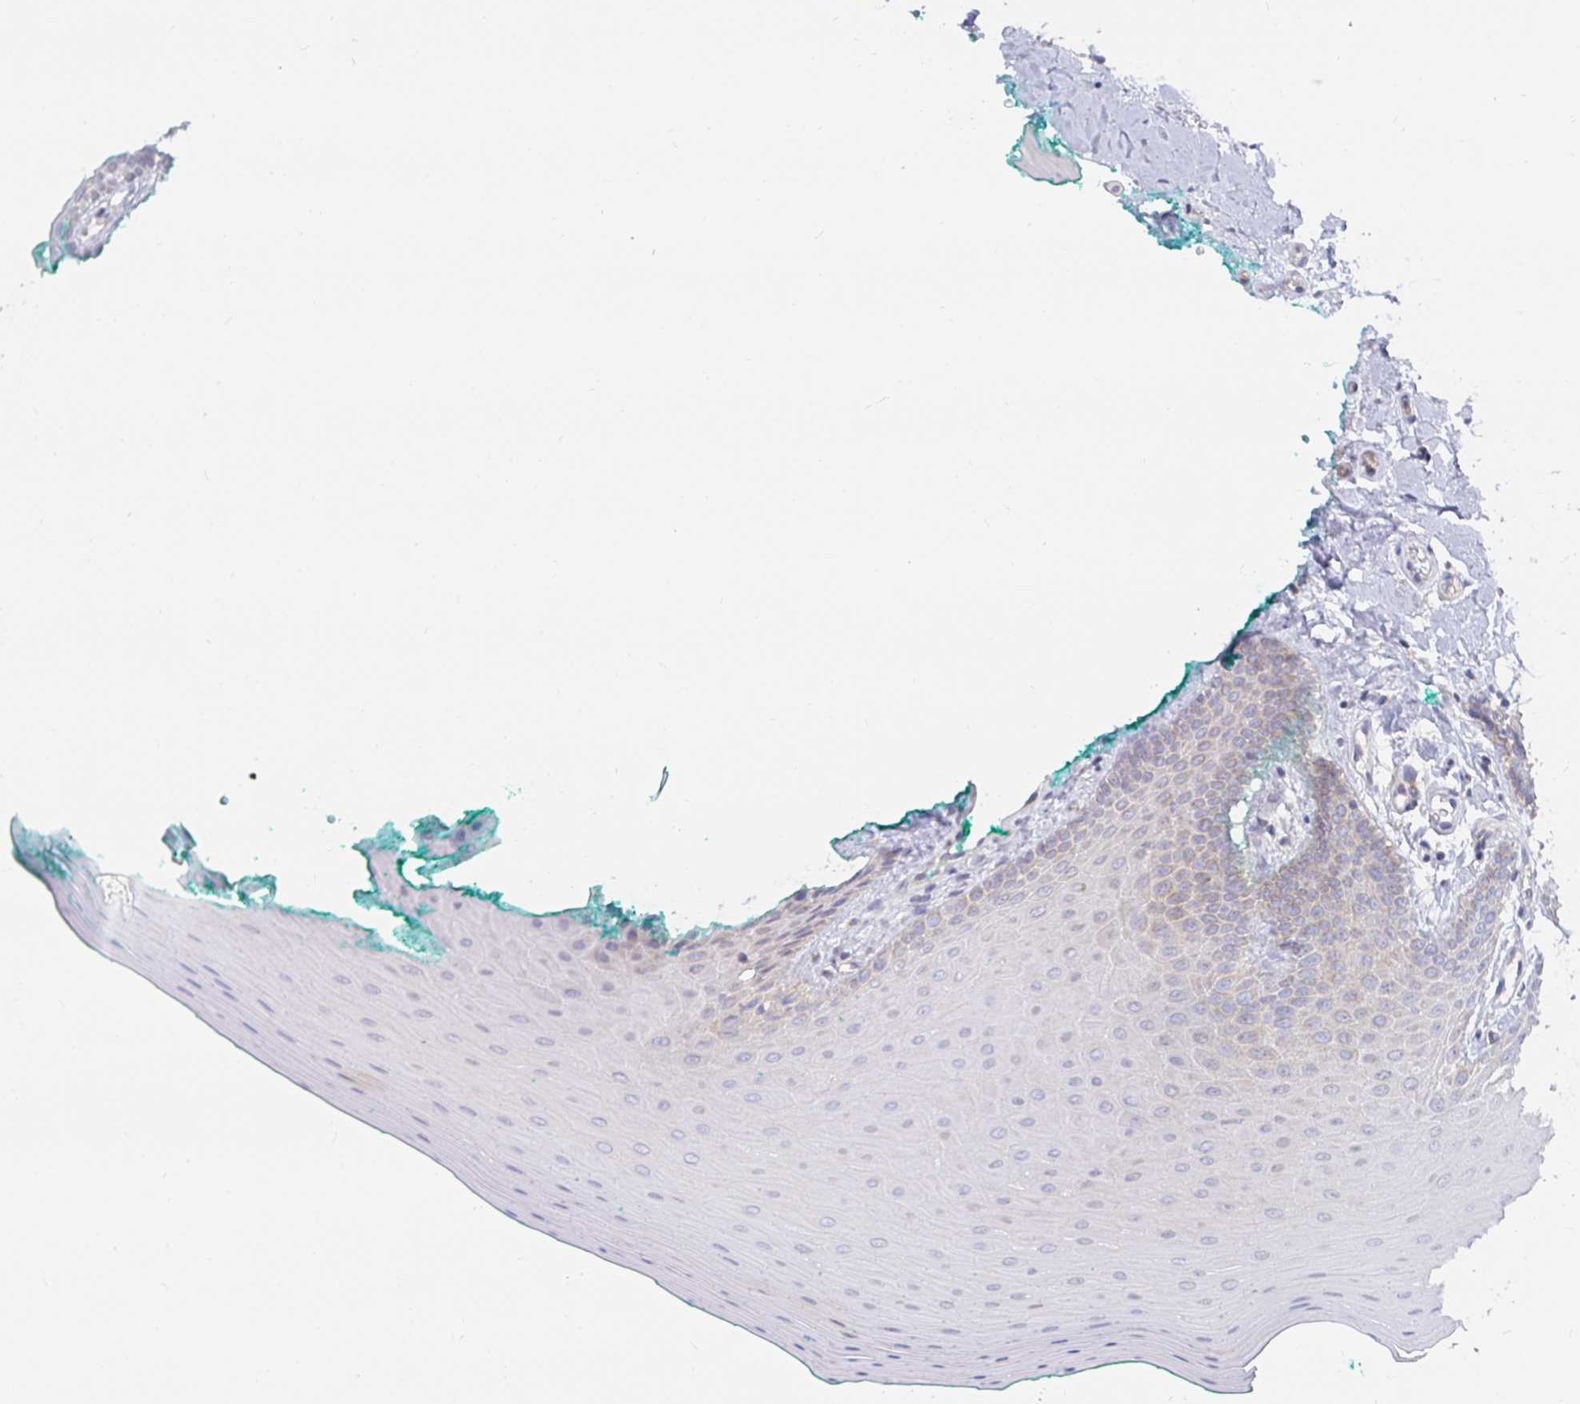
{"staining": {"intensity": "negative", "quantity": "none", "location": "none"}, "tissue": "oral mucosa", "cell_type": "Squamous epithelial cells", "image_type": "normal", "snomed": [{"axis": "morphology", "description": "Normal tissue, NOS"}, {"axis": "topography", "description": "Oral tissue"}], "caption": "The image shows no staining of squamous epithelial cells in normal oral mucosa. Brightfield microscopy of immunohistochemistry (IHC) stained with DAB (brown) and hematoxylin (blue), captured at high magnification.", "gene": "SFTPA1", "patient": {"sex": "female", "age": 40}}